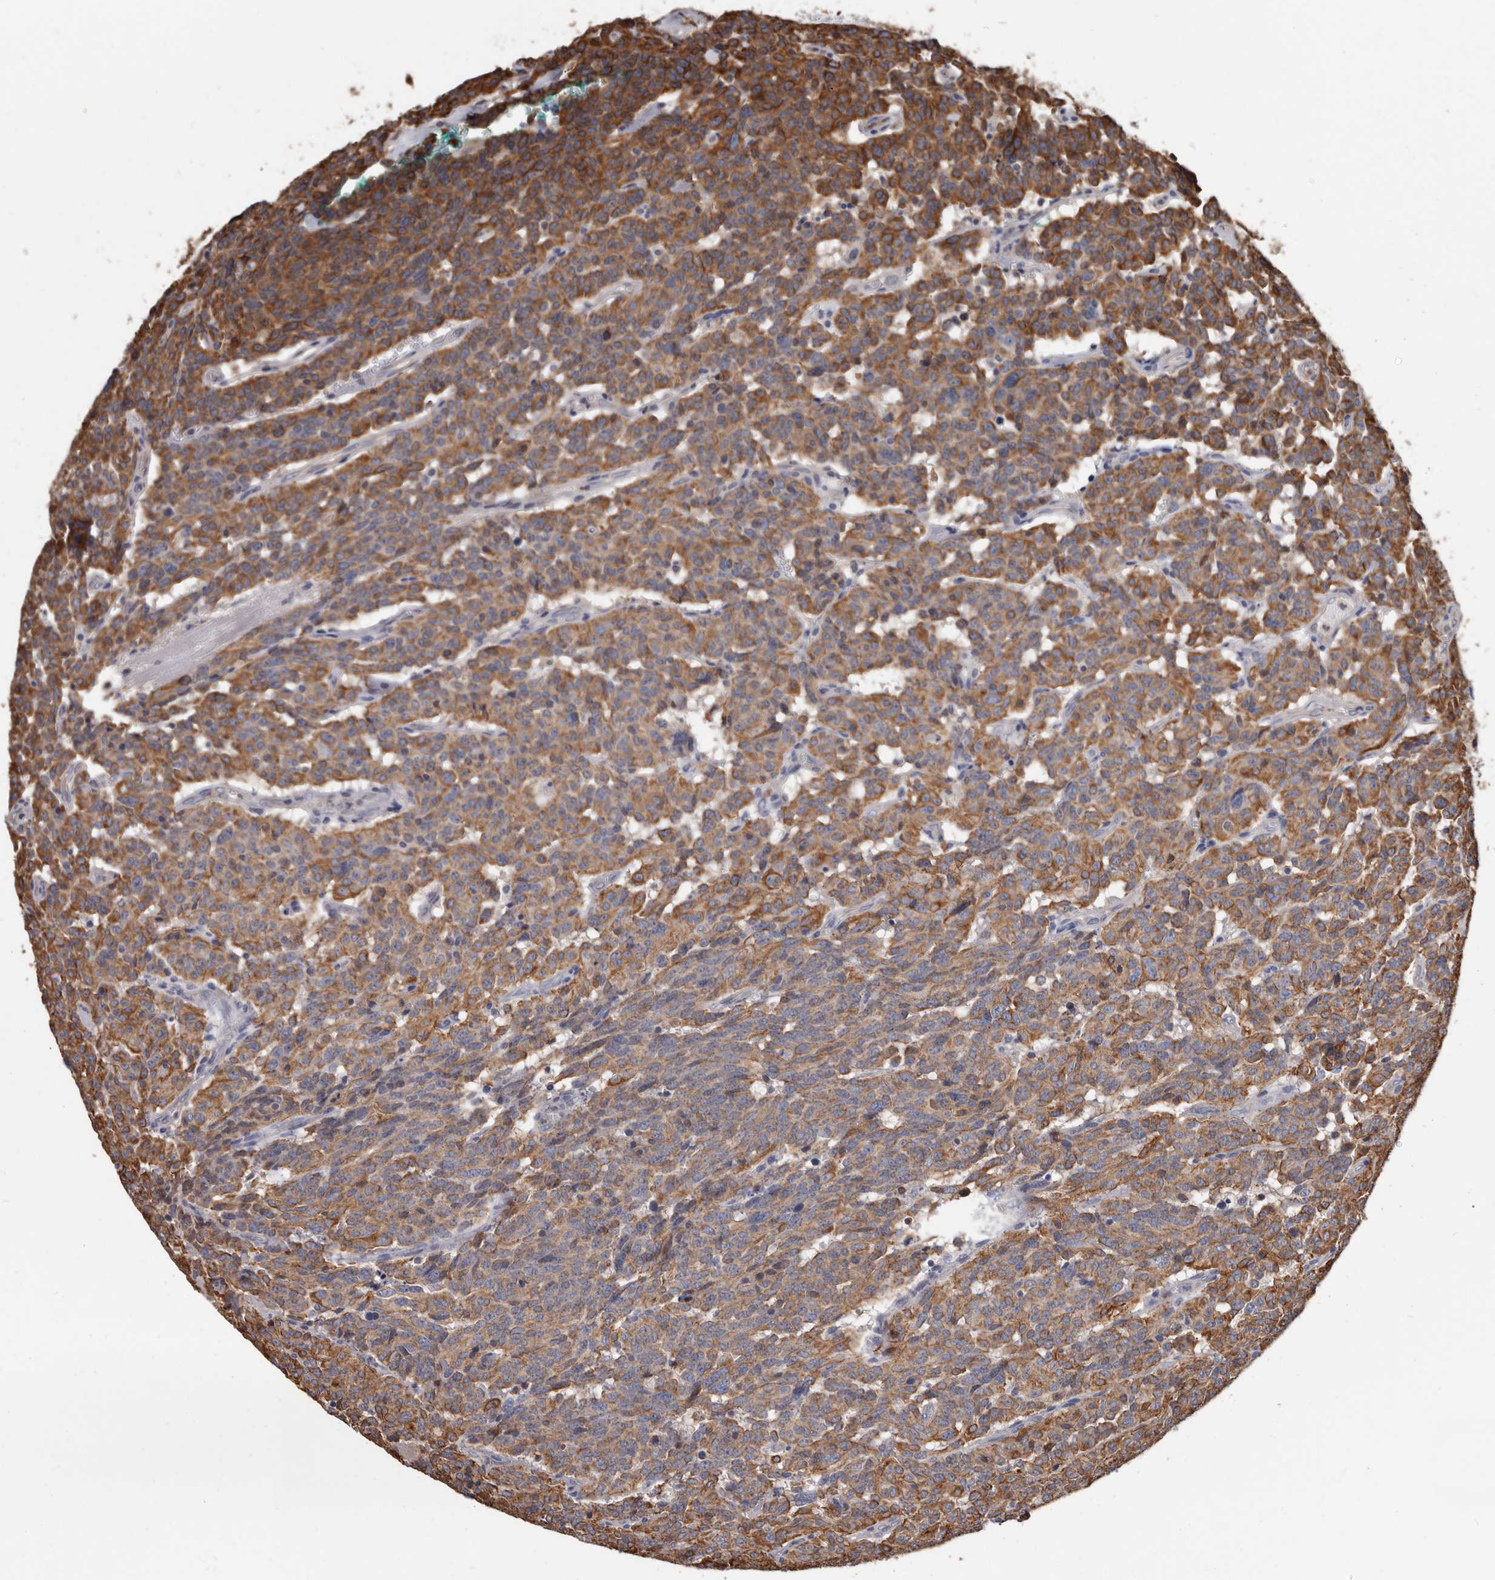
{"staining": {"intensity": "moderate", "quantity": ">75%", "location": "cytoplasmic/membranous"}, "tissue": "carcinoid", "cell_type": "Tumor cells", "image_type": "cancer", "snomed": [{"axis": "morphology", "description": "Carcinoid, malignant, NOS"}, {"axis": "topography", "description": "Lung"}], "caption": "Carcinoid (malignant) stained with immunohistochemistry reveals moderate cytoplasmic/membranous expression in approximately >75% of tumor cells. Using DAB (3,3'-diaminobenzidine) (brown) and hematoxylin (blue) stains, captured at high magnification using brightfield microscopy.", "gene": "MRPL18", "patient": {"sex": "female", "age": 46}}